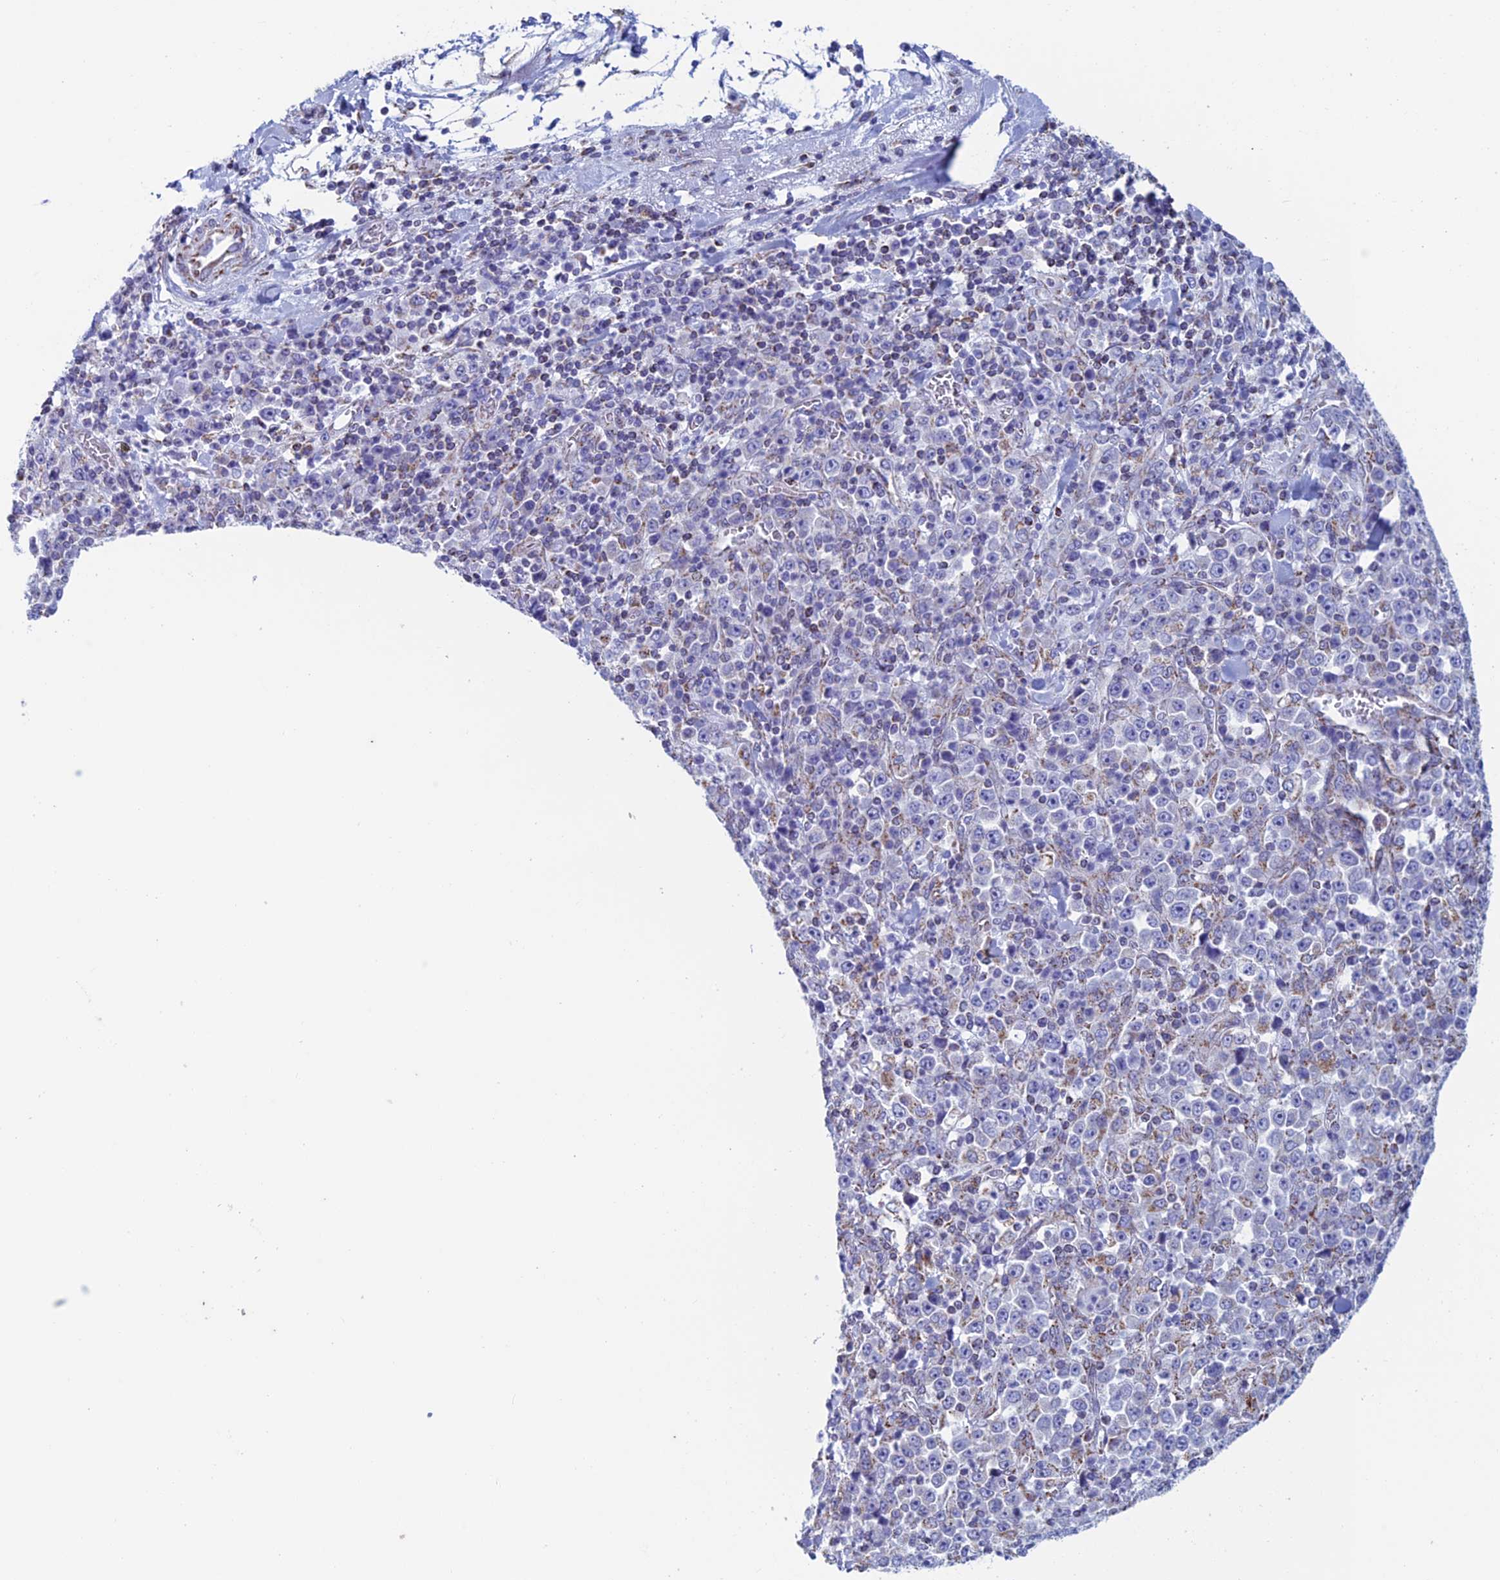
{"staining": {"intensity": "negative", "quantity": "none", "location": "none"}, "tissue": "stomach cancer", "cell_type": "Tumor cells", "image_type": "cancer", "snomed": [{"axis": "morphology", "description": "Normal tissue, NOS"}, {"axis": "morphology", "description": "Adenocarcinoma, NOS"}, {"axis": "topography", "description": "Stomach, upper"}, {"axis": "topography", "description": "Stomach"}], "caption": "A photomicrograph of stomach adenocarcinoma stained for a protein shows no brown staining in tumor cells.", "gene": "ZNG1B", "patient": {"sex": "male", "age": 59}}